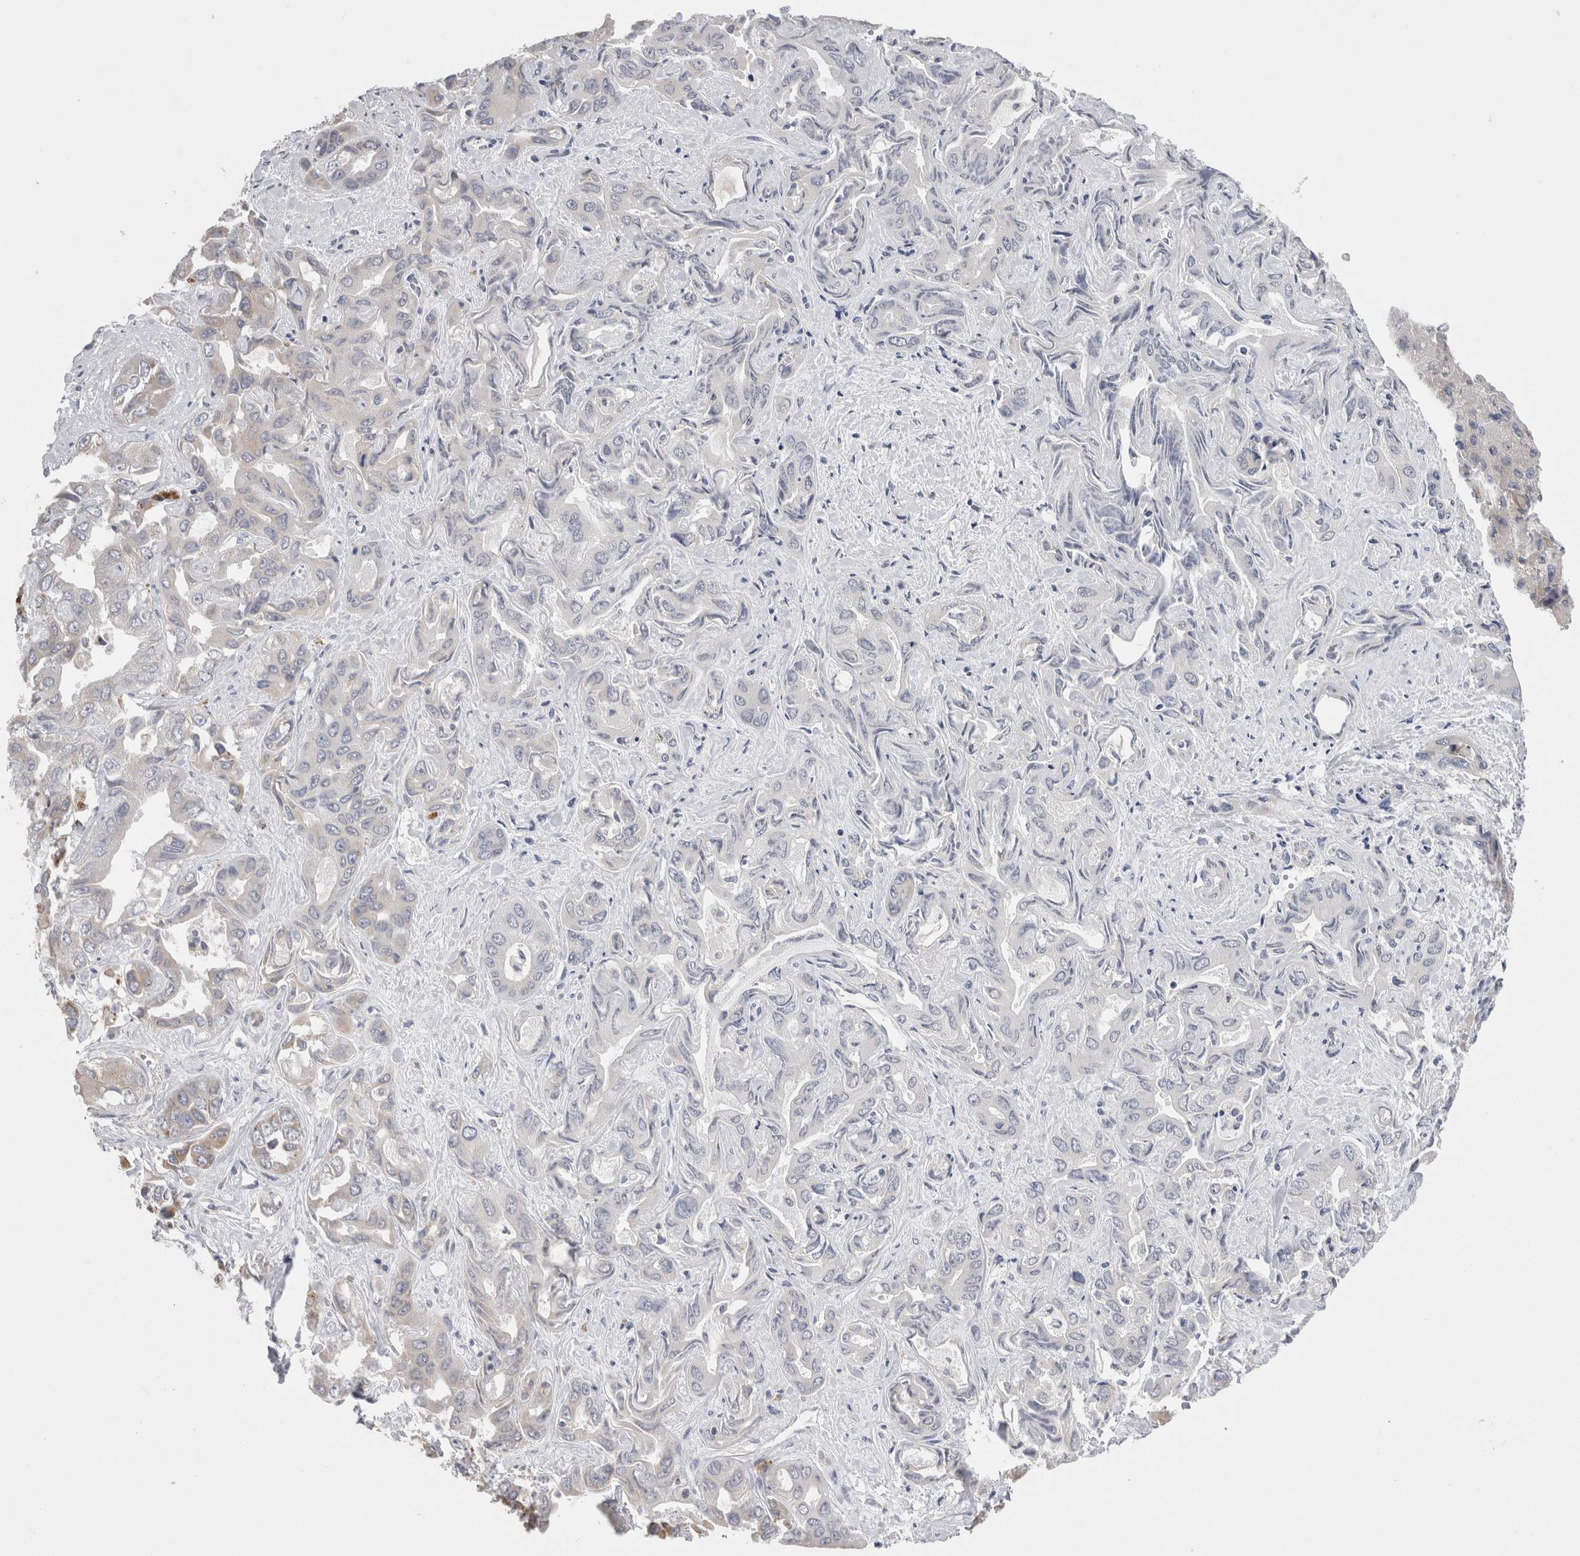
{"staining": {"intensity": "moderate", "quantity": "25%-75%", "location": "cytoplasmic/membranous"}, "tissue": "liver cancer", "cell_type": "Tumor cells", "image_type": "cancer", "snomed": [{"axis": "morphology", "description": "Cholangiocarcinoma"}, {"axis": "topography", "description": "Liver"}], "caption": "Protein staining demonstrates moderate cytoplasmic/membranous positivity in about 25%-75% of tumor cells in liver cholangiocarcinoma. (Brightfield microscopy of DAB IHC at high magnification).", "gene": "ZNF341", "patient": {"sex": "female", "age": 52}}